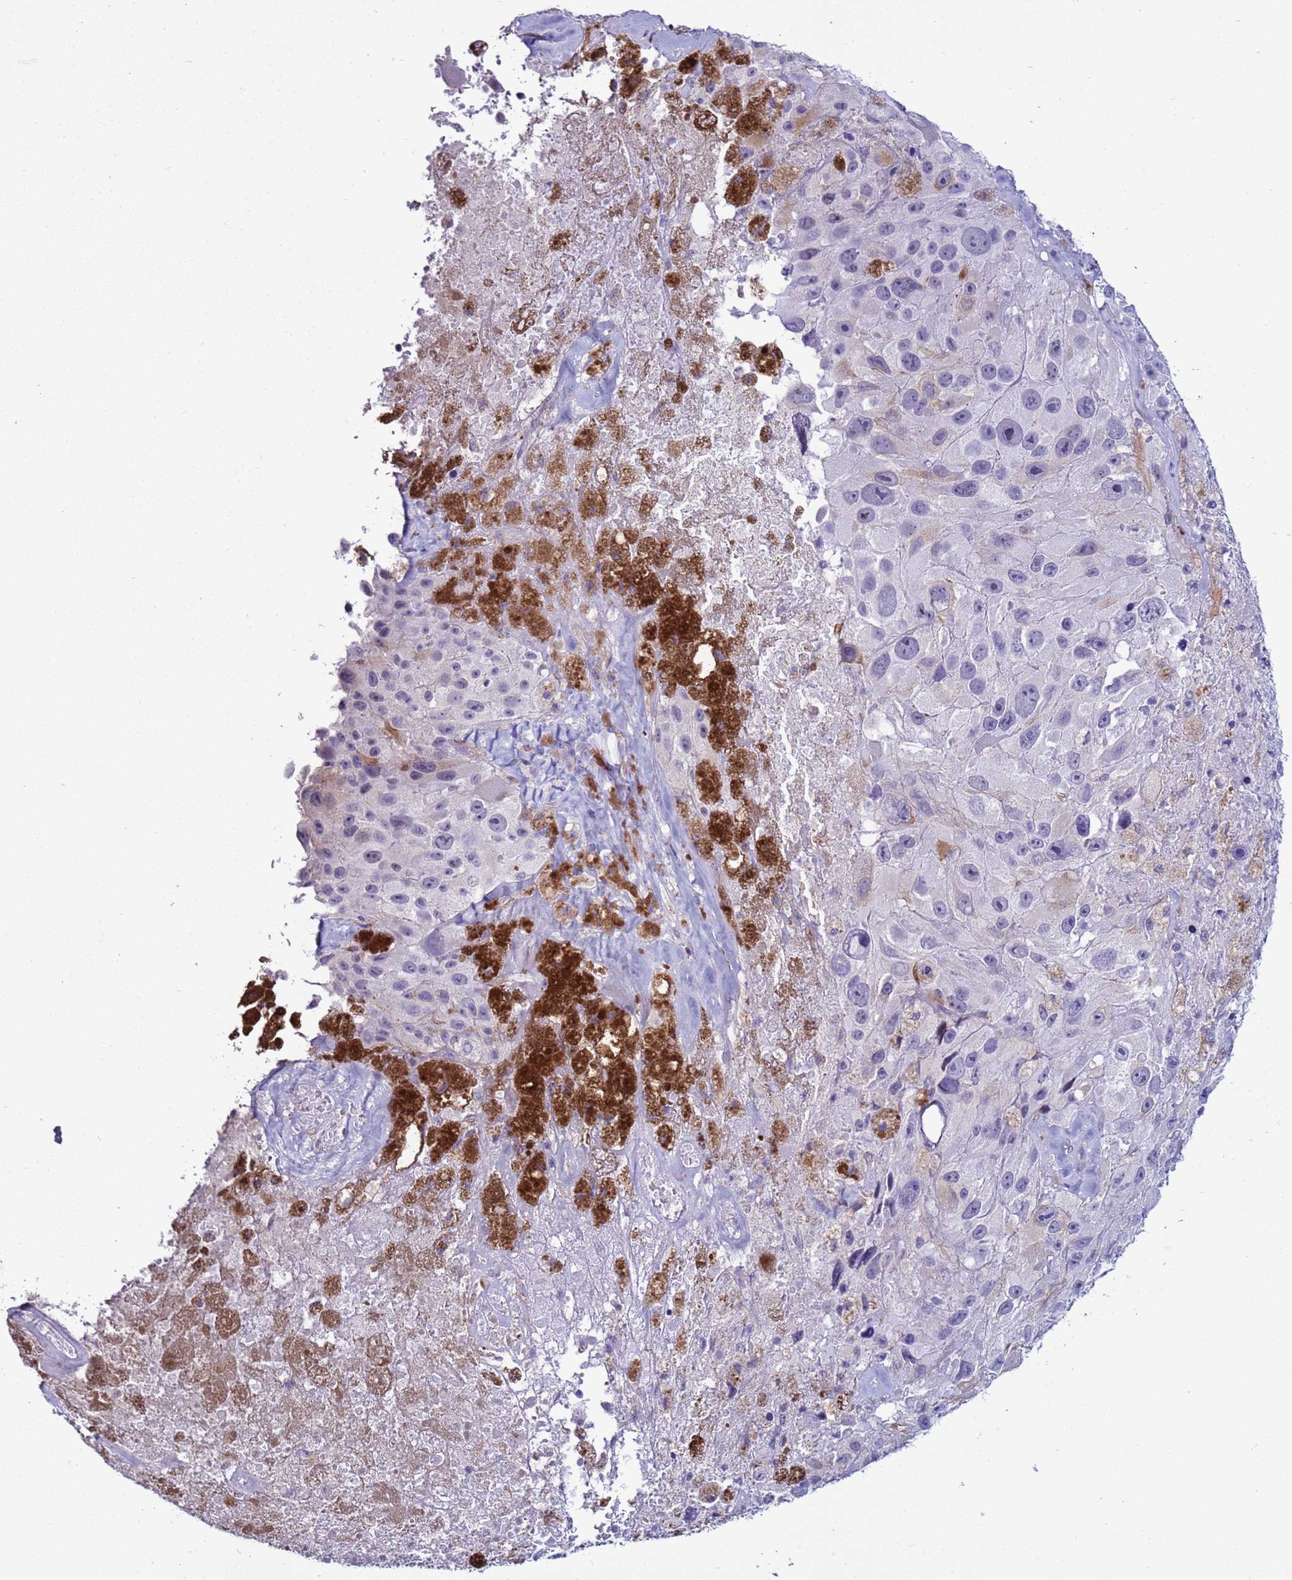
{"staining": {"intensity": "negative", "quantity": "none", "location": "none"}, "tissue": "melanoma", "cell_type": "Tumor cells", "image_type": "cancer", "snomed": [{"axis": "morphology", "description": "Malignant melanoma, Metastatic site"}, {"axis": "topography", "description": "Lymph node"}], "caption": "IHC of human malignant melanoma (metastatic site) reveals no staining in tumor cells.", "gene": "LRRC10B", "patient": {"sex": "male", "age": 62}}